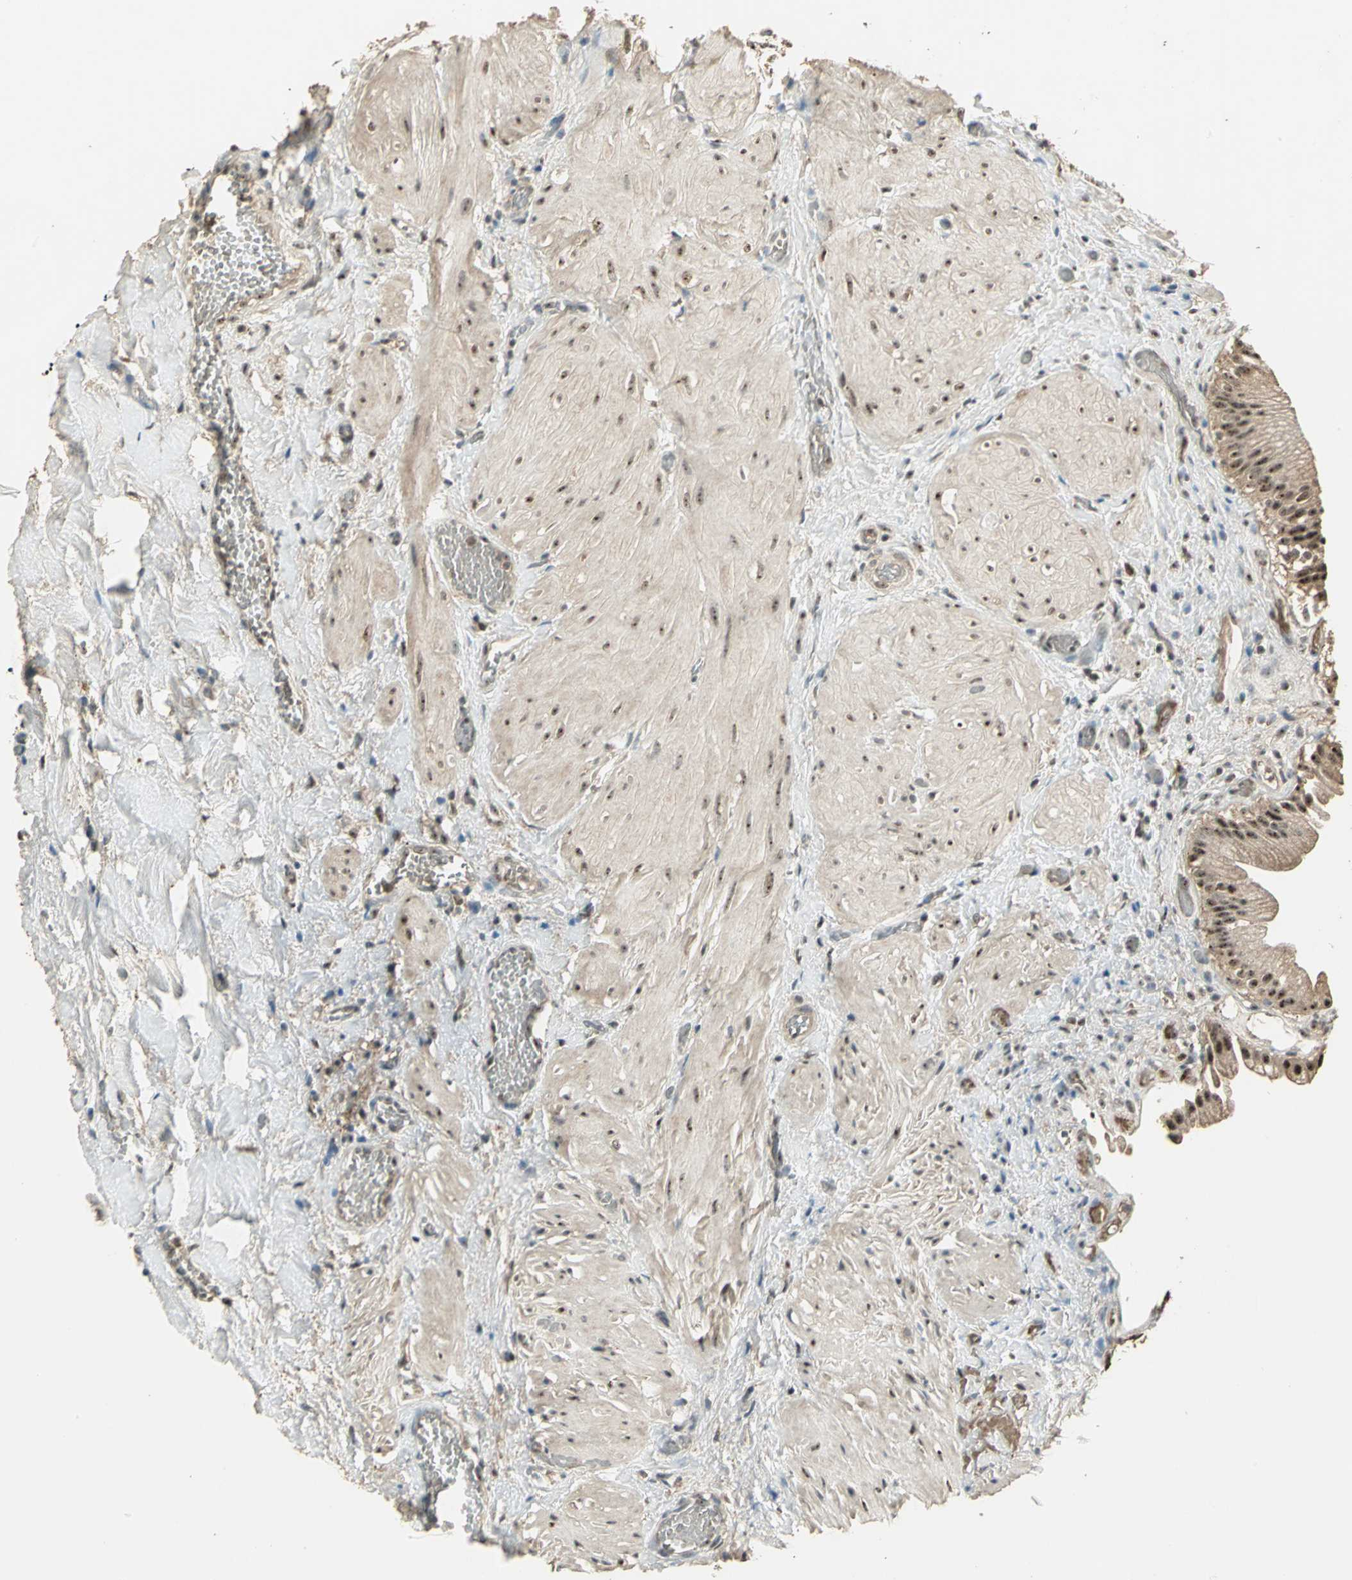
{"staining": {"intensity": "strong", "quantity": ">75%", "location": "cytoplasmic/membranous"}, "tissue": "gallbladder", "cell_type": "Glandular cells", "image_type": "normal", "snomed": [{"axis": "morphology", "description": "Normal tissue, NOS"}, {"axis": "topography", "description": "Gallbladder"}], "caption": "Immunohistochemical staining of unremarkable gallbladder exhibits strong cytoplasmic/membranous protein expression in about >75% of glandular cells.", "gene": "UCHL5", "patient": {"sex": "male", "age": 65}}